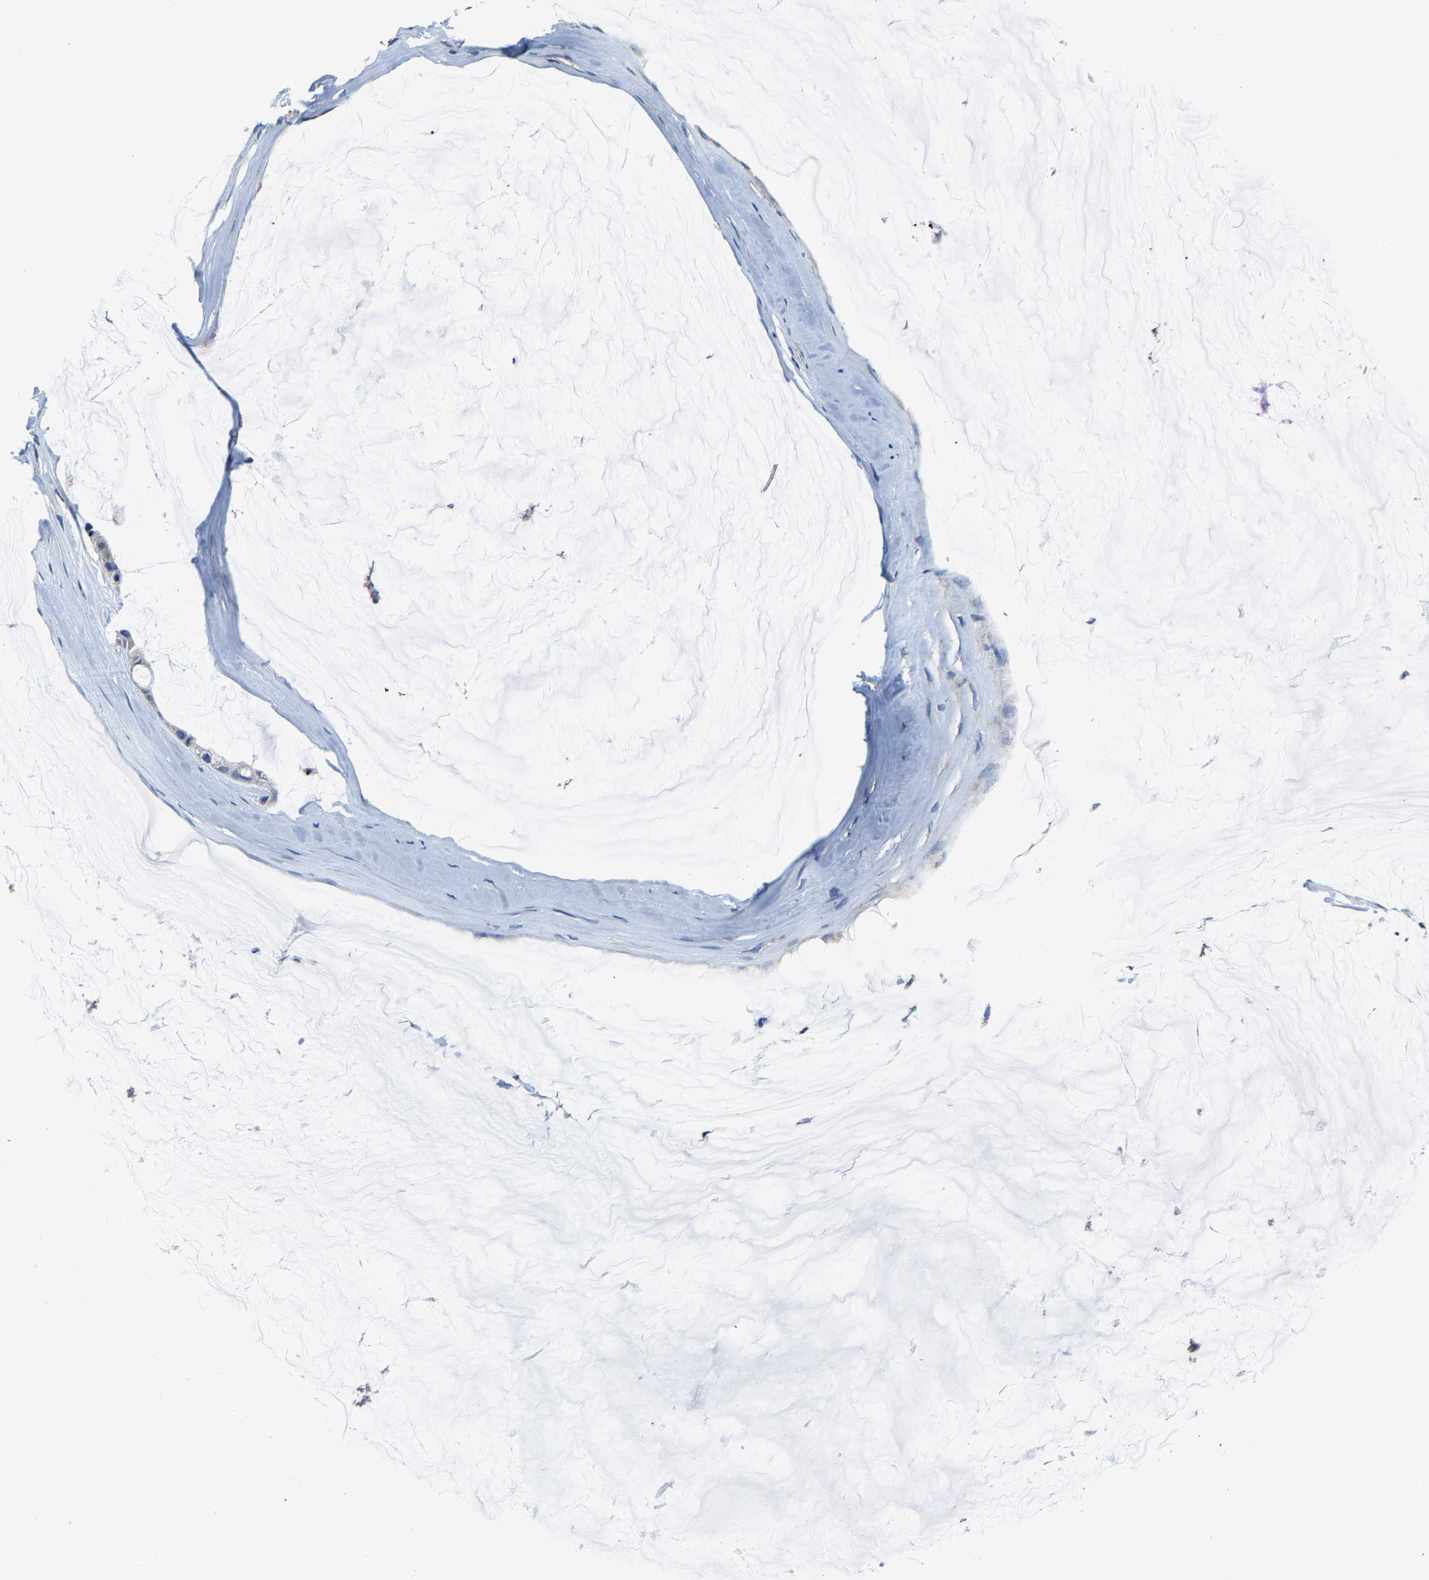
{"staining": {"intensity": "negative", "quantity": "none", "location": "none"}, "tissue": "ovarian cancer", "cell_type": "Tumor cells", "image_type": "cancer", "snomed": [{"axis": "morphology", "description": "Cystadenocarcinoma, mucinous, NOS"}, {"axis": "topography", "description": "Ovary"}], "caption": "This histopathology image is of mucinous cystadenocarcinoma (ovarian) stained with immunohistochemistry to label a protein in brown with the nuclei are counter-stained blue. There is no positivity in tumor cells. Nuclei are stained in blue.", "gene": "AGK", "patient": {"sex": "female", "age": 39}}